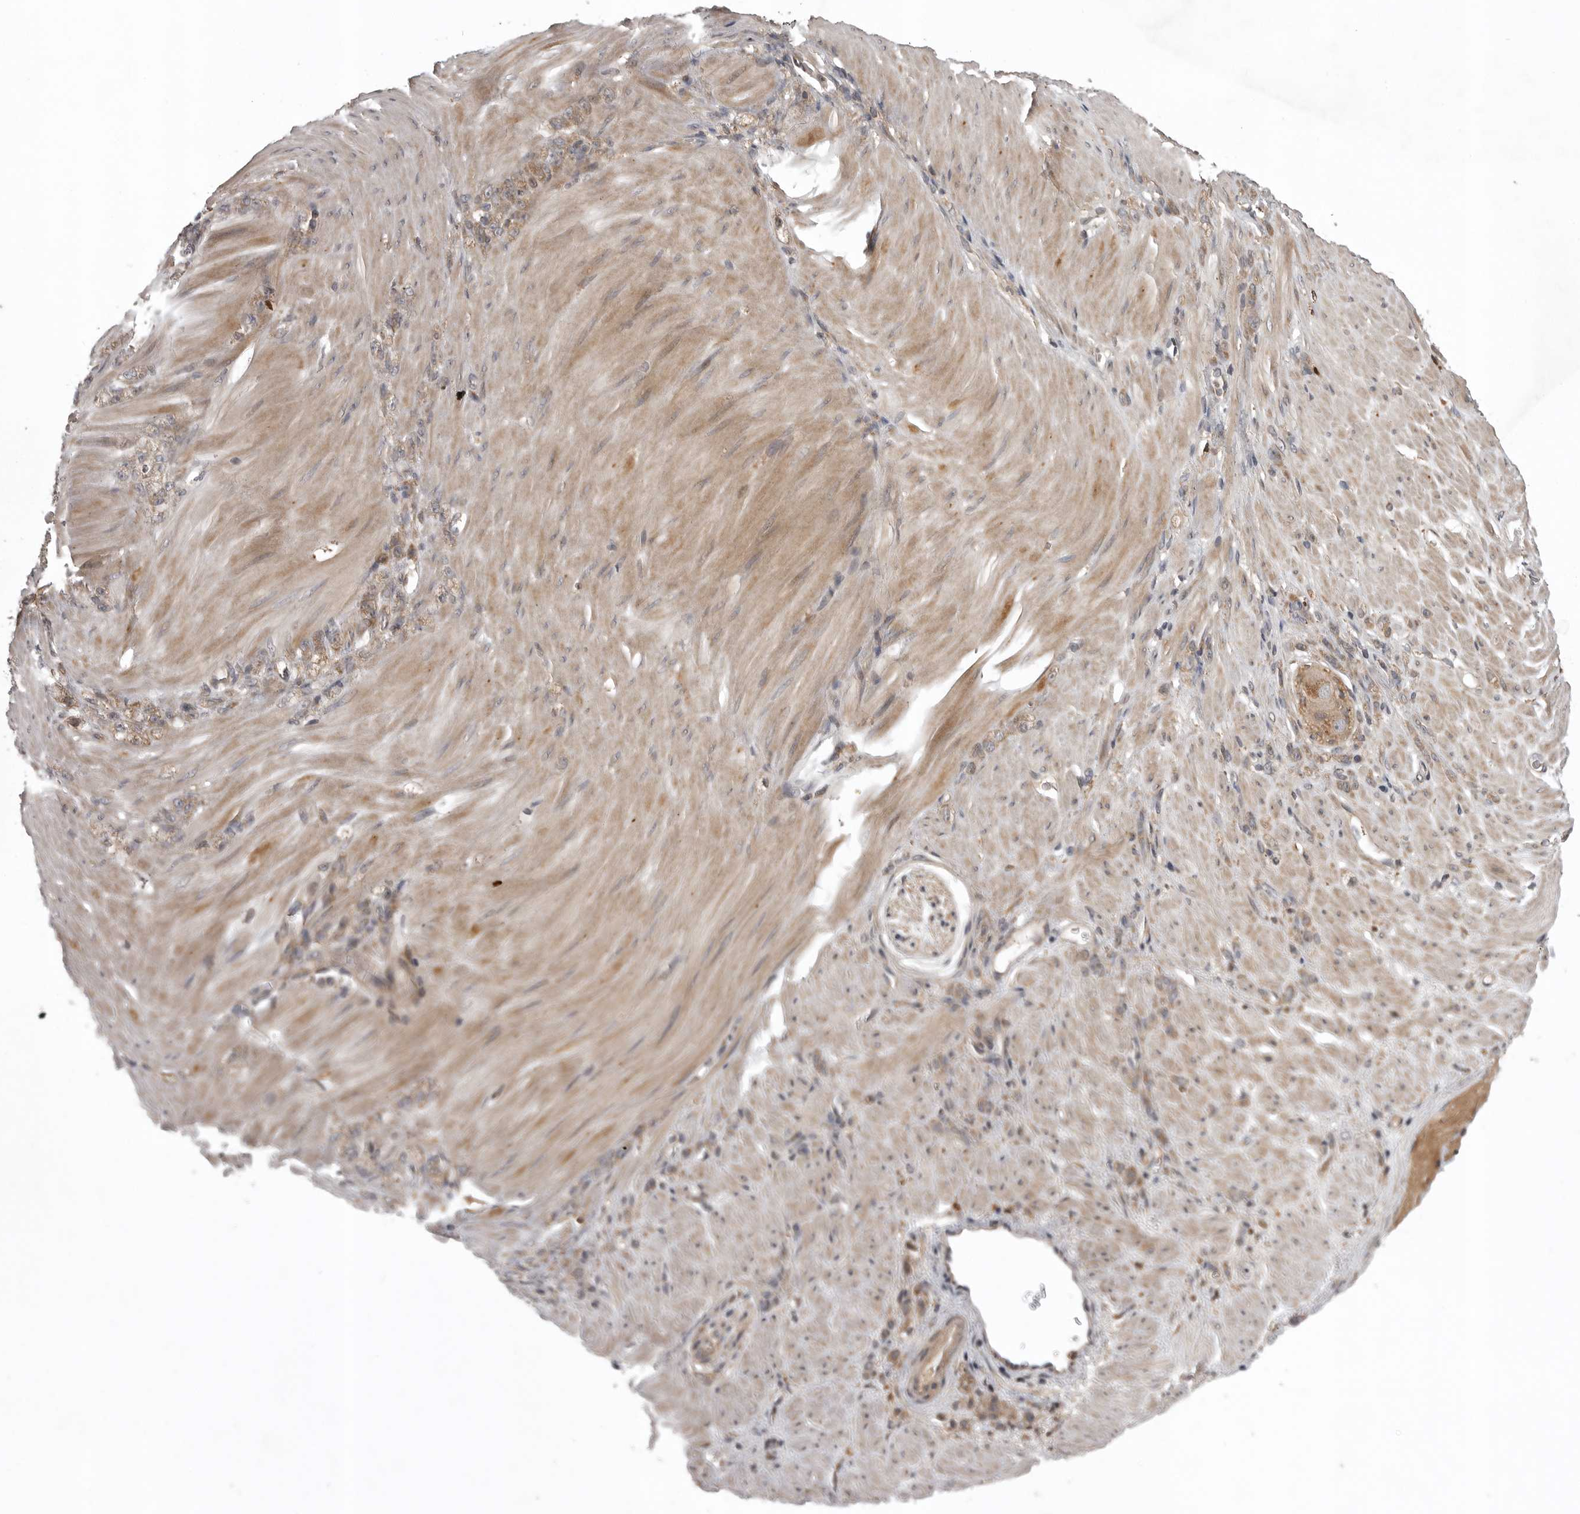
{"staining": {"intensity": "moderate", "quantity": "25%-75%", "location": "cytoplasmic/membranous"}, "tissue": "stomach cancer", "cell_type": "Tumor cells", "image_type": "cancer", "snomed": [{"axis": "morphology", "description": "Normal tissue, NOS"}, {"axis": "morphology", "description": "Adenocarcinoma, NOS"}, {"axis": "topography", "description": "Stomach"}], "caption": "This is a histology image of IHC staining of stomach cancer (adenocarcinoma), which shows moderate expression in the cytoplasmic/membranous of tumor cells.", "gene": "GPR31", "patient": {"sex": "male", "age": 82}}